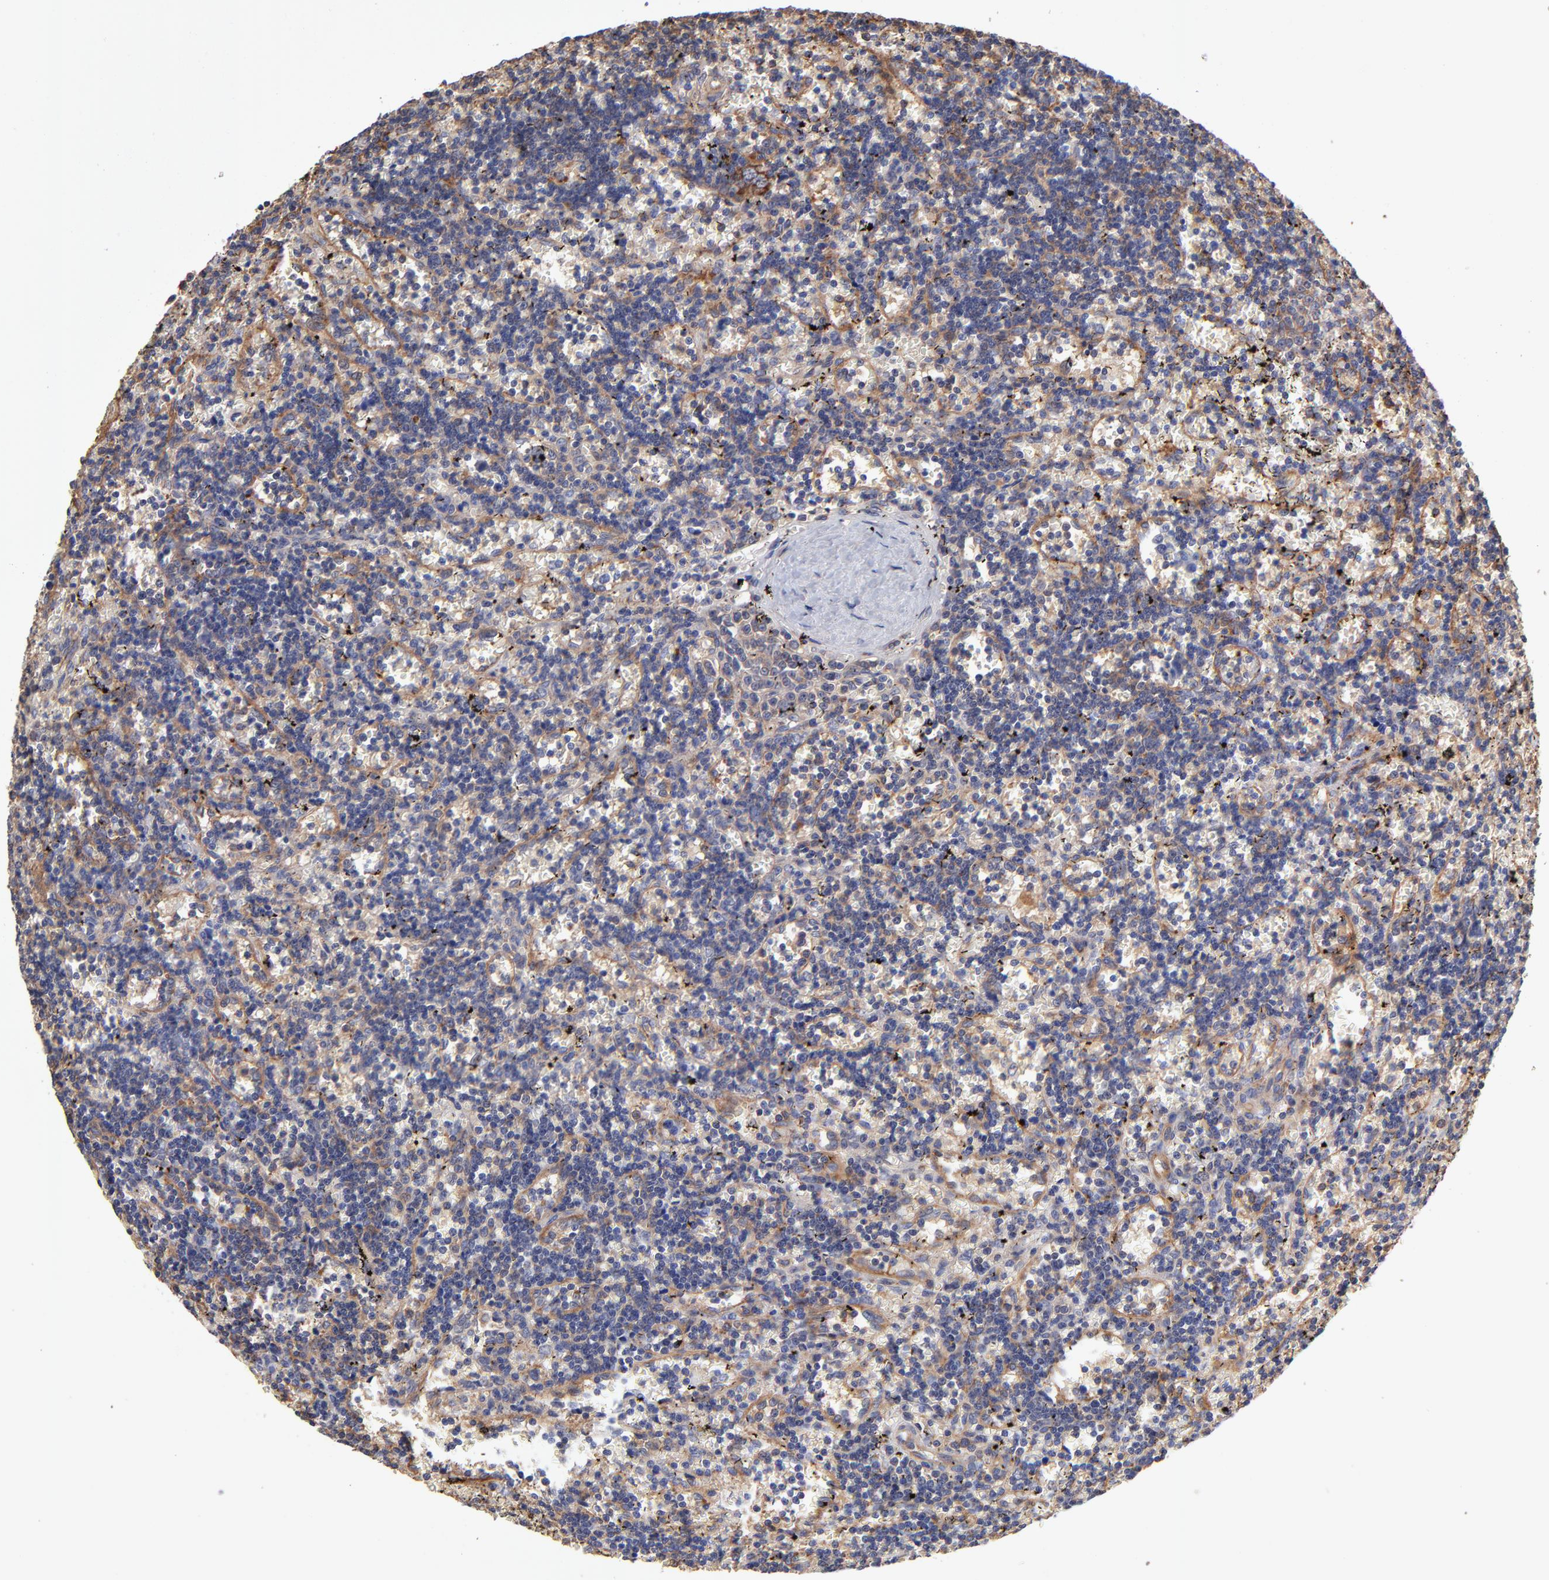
{"staining": {"intensity": "weak", "quantity": "25%-75%", "location": "cytoplasmic/membranous"}, "tissue": "lymphoma", "cell_type": "Tumor cells", "image_type": "cancer", "snomed": [{"axis": "morphology", "description": "Malignant lymphoma, non-Hodgkin's type, Low grade"}, {"axis": "topography", "description": "Spleen"}], "caption": "Immunohistochemistry (IHC) micrograph of neoplastic tissue: malignant lymphoma, non-Hodgkin's type (low-grade) stained using immunohistochemistry (IHC) reveals low levels of weak protein expression localized specifically in the cytoplasmic/membranous of tumor cells, appearing as a cytoplasmic/membranous brown color.", "gene": "ASB7", "patient": {"sex": "male", "age": 60}}